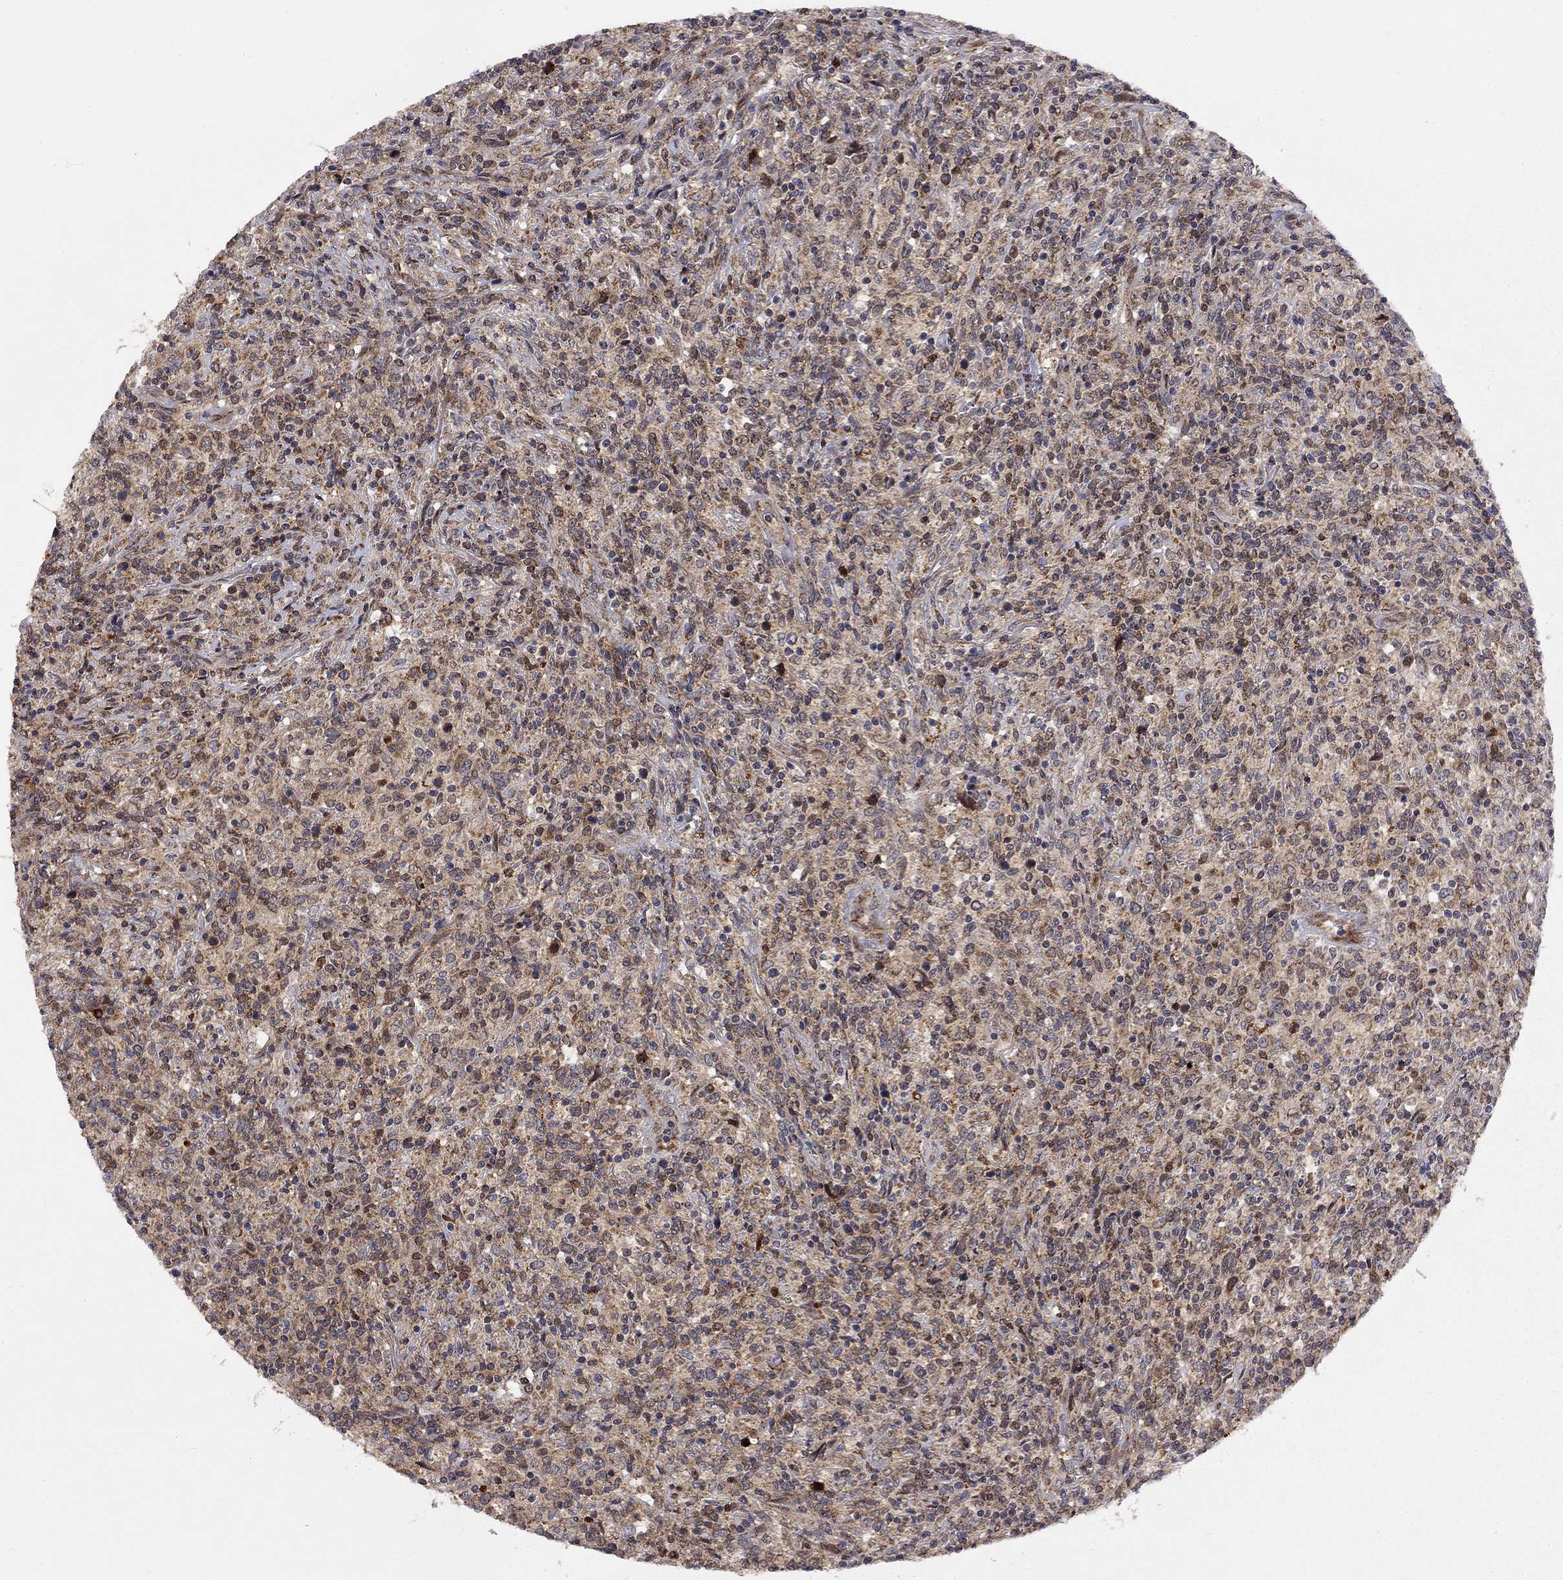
{"staining": {"intensity": "moderate", "quantity": "<25%", "location": "nuclear"}, "tissue": "lymphoma", "cell_type": "Tumor cells", "image_type": "cancer", "snomed": [{"axis": "morphology", "description": "Malignant lymphoma, non-Hodgkin's type, High grade"}, {"axis": "topography", "description": "Lung"}], "caption": "Immunohistochemistry (IHC) micrograph of neoplastic tissue: human malignant lymphoma, non-Hodgkin's type (high-grade) stained using immunohistochemistry (IHC) exhibits low levels of moderate protein expression localized specifically in the nuclear of tumor cells, appearing as a nuclear brown color.", "gene": "ELOB", "patient": {"sex": "male", "age": 79}}